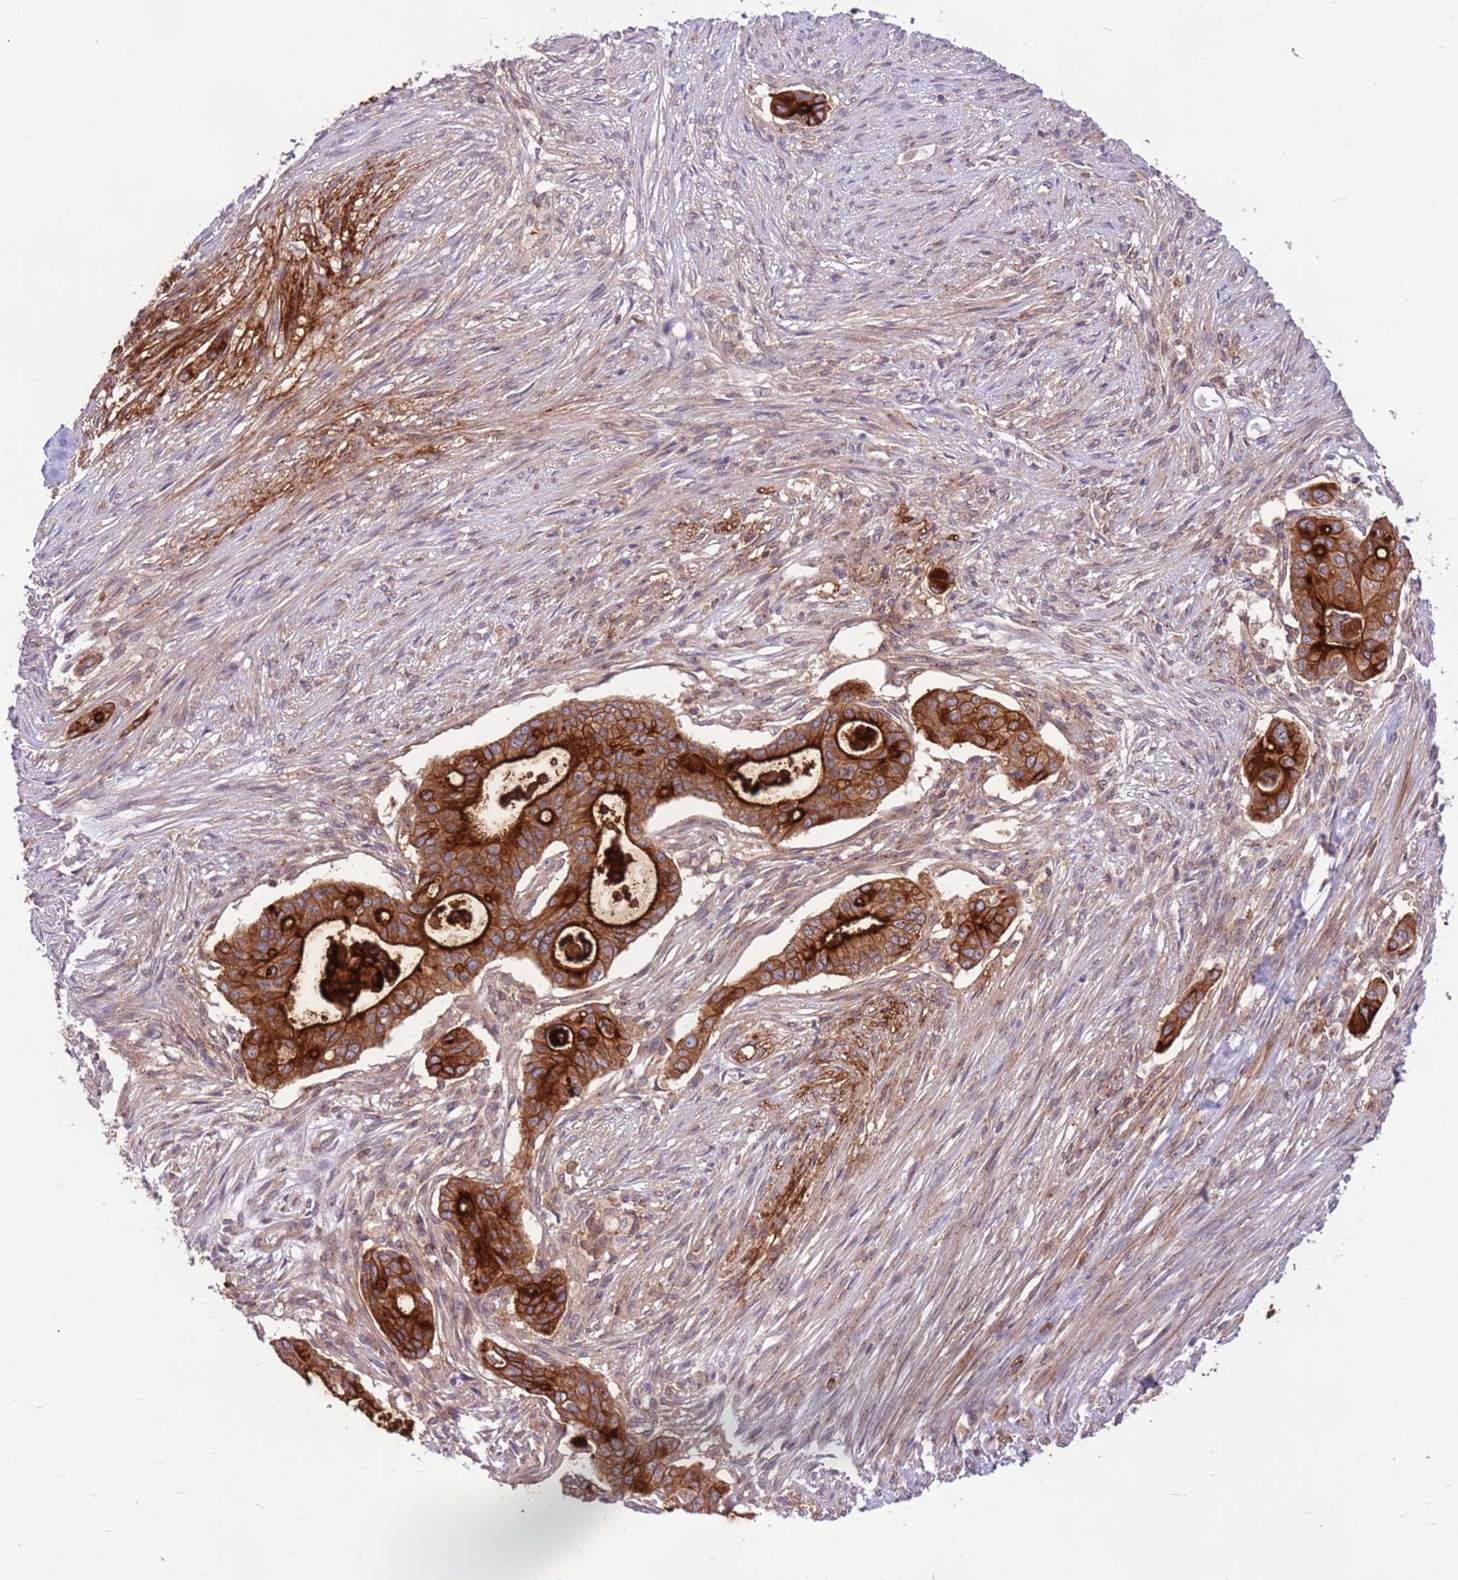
{"staining": {"intensity": "strong", "quantity": ">75%", "location": "cytoplasmic/membranous"}, "tissue": "pancreatic cancer", "cell_type": "Tumor cells", "image_type": "cancer", "snomed": [{"axis": "morphology", "description": "Adenocarcinoma, NOS"}, {"axis": "topography", "description": "Pancreas"}], "caption": "A brown stain labels strong cytoplasmic/membranous positivity of a protein in pancreatic adenocarcinoma tumor cells. (brown staining indicates protein expression, while blue staining denotes nuclei).", "gene": "DDX19B", "patient": {"sex": "male", "age": 46}}